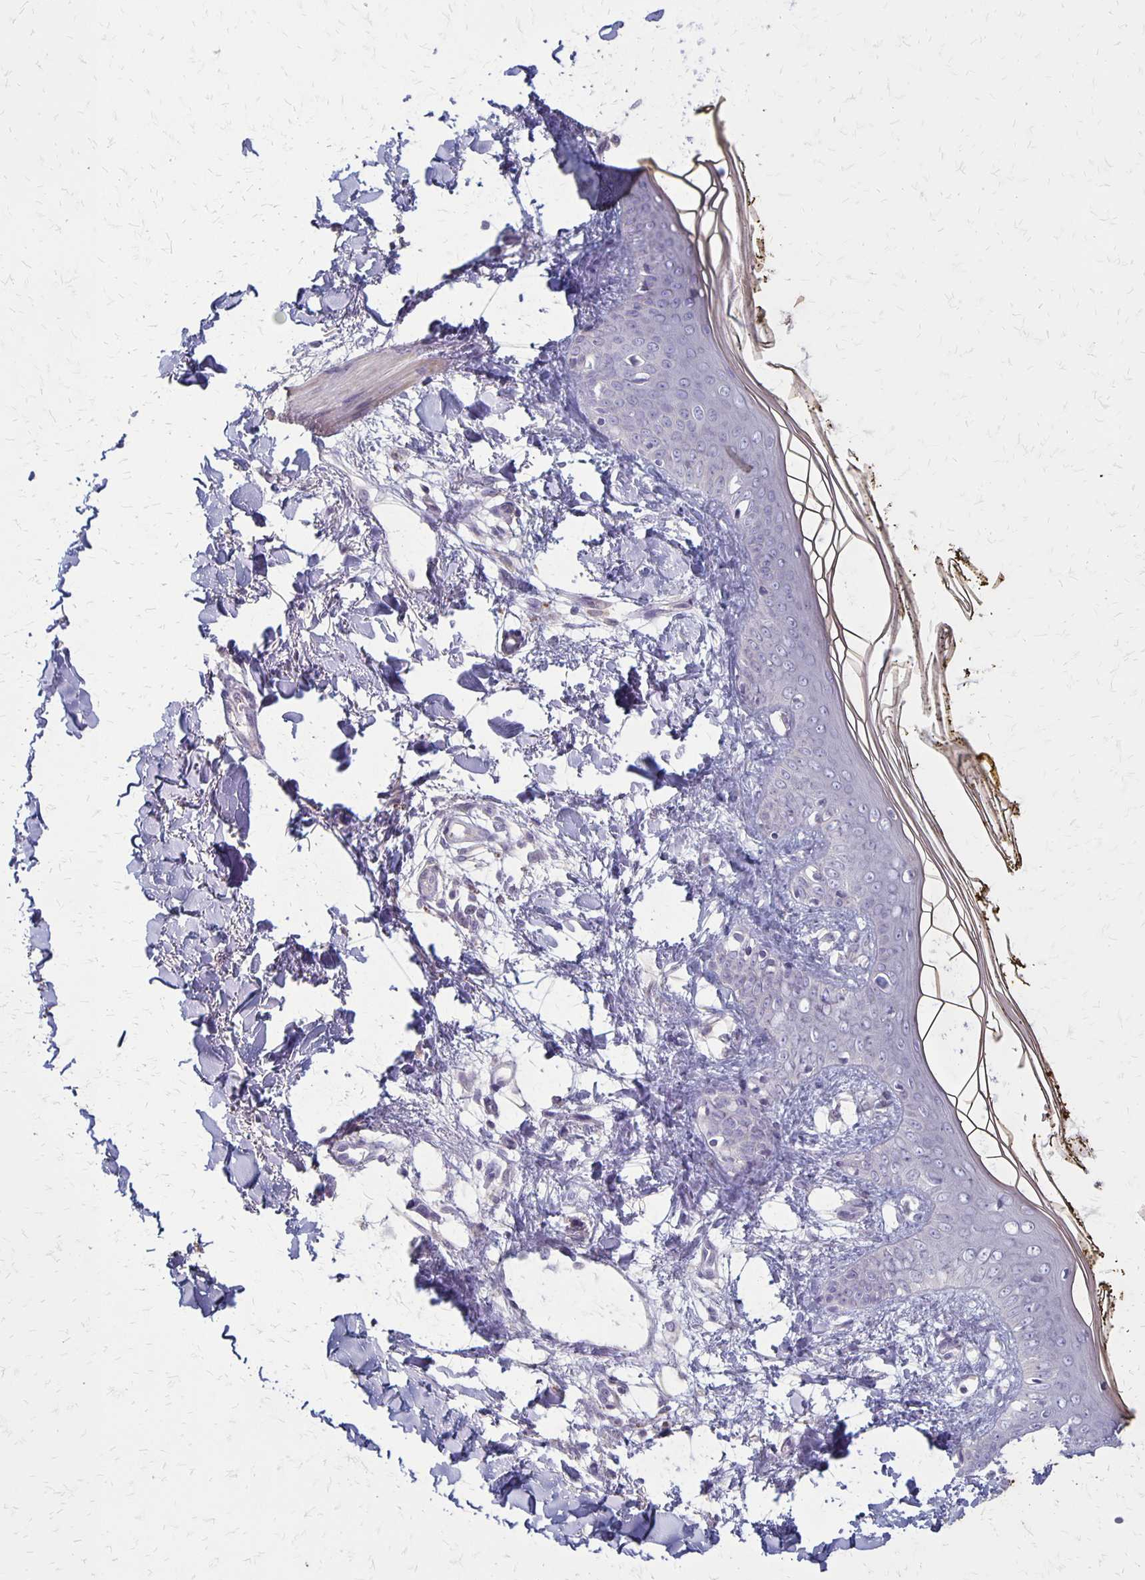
{"staining": {"intensity": "negative", "quantity": "none", "location": "none"}, "tissue": "skin", "cell_type": "Fibroblasts", "image_type": "normal", "snomed": [{"axis": "morphology", "description": "Normal tissue, NOS"}, {"axis": "topography", "description": "Skin"}], "caption": "An immunohistochemistry photomicrograph of normal skin is shown. There is no staining in fibroblasts of skin. The staining was performed using DAB (3,3'-diaminobenzidine) to visualize the protein expression in brown, while the nuclei were stained in blue with hematoxylin (Magnification: 20x).", "gene": "SEPTIN5", "patient": {"sex": "female", "age": 34}}